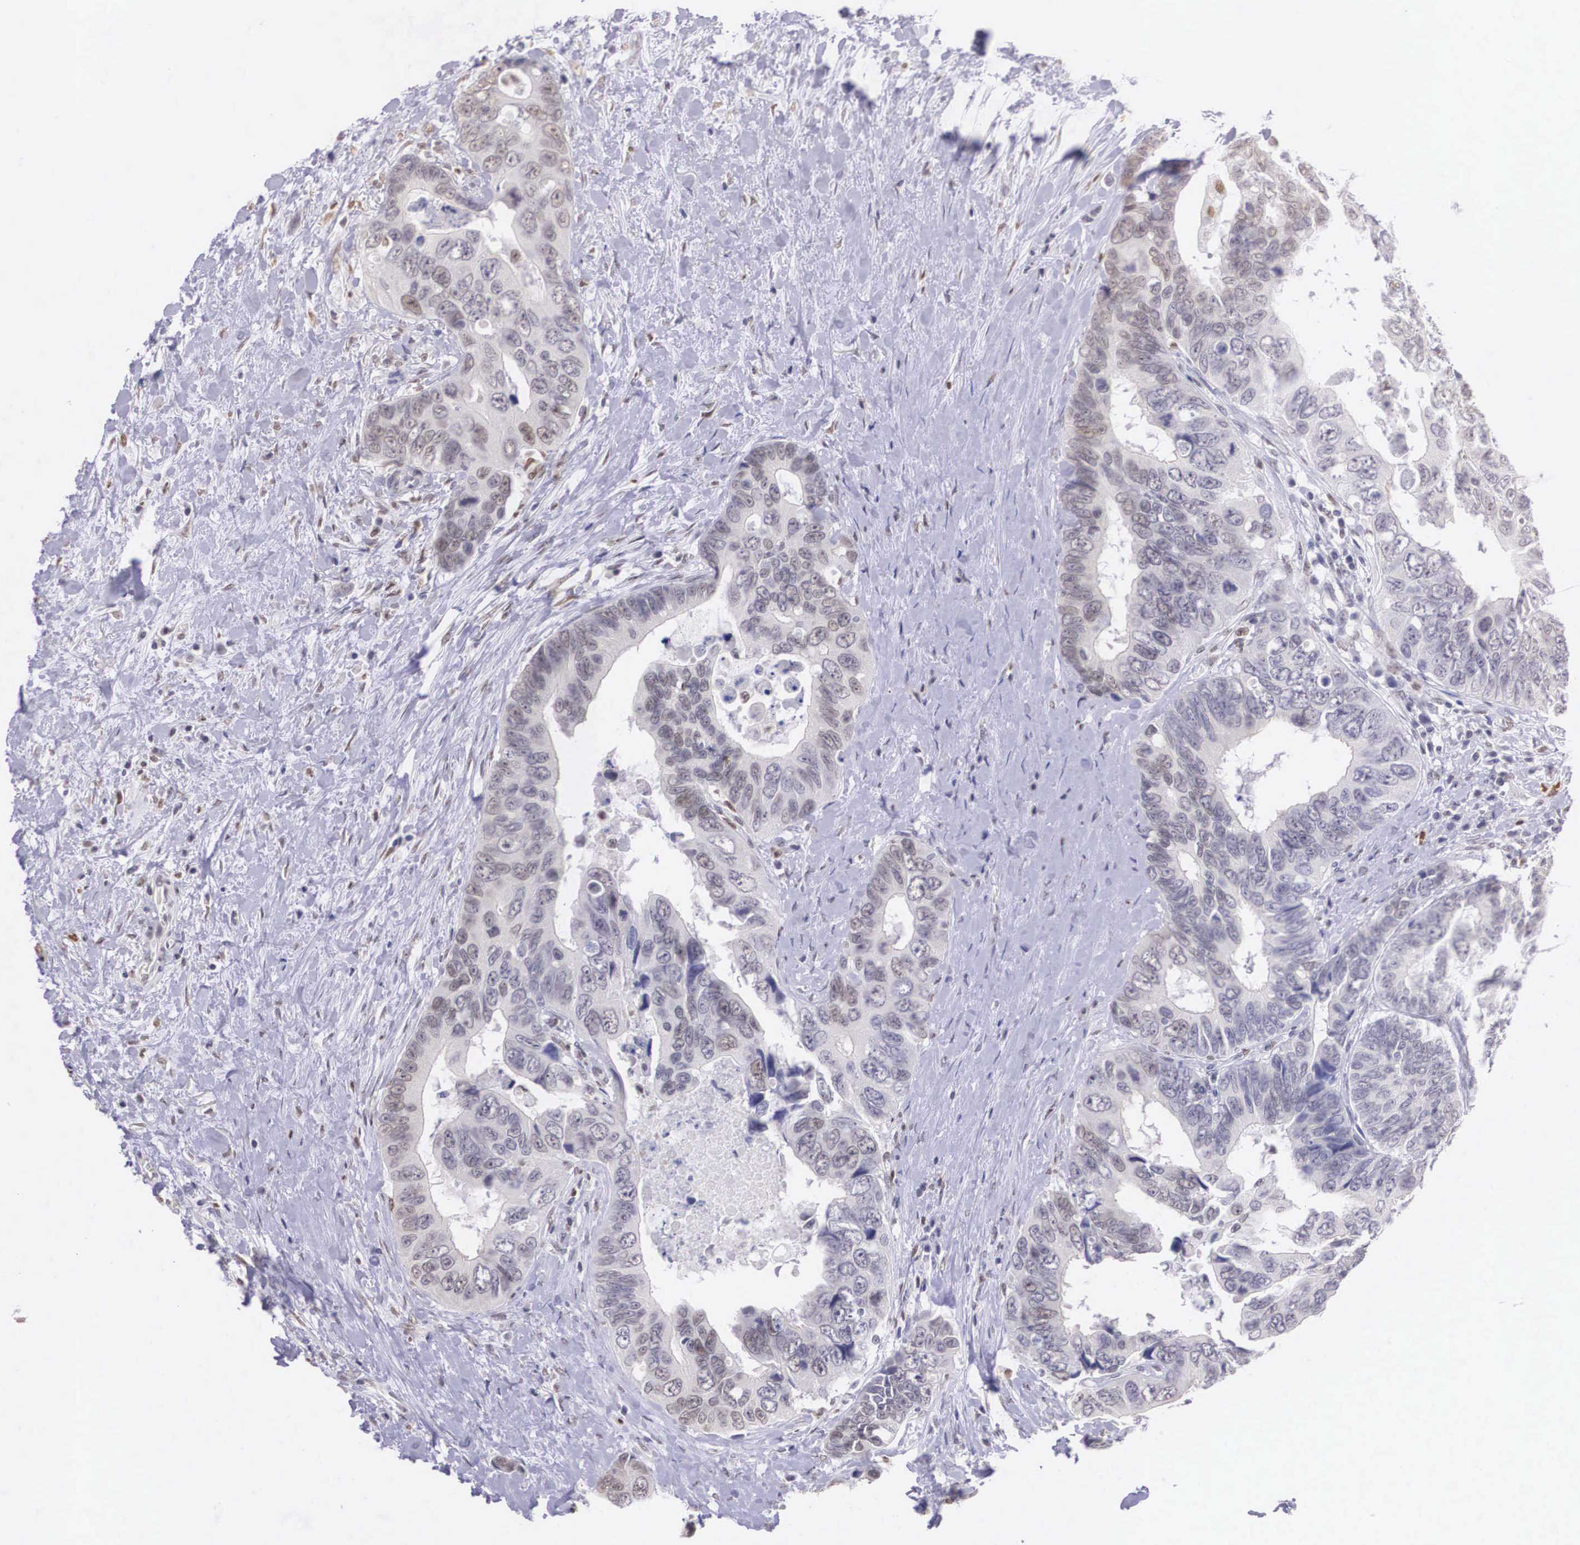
{"staining": {"intensity": "weak", "quantity": "25%-75%", "location": "nuclear"}, "tissue": "colorectal cancer", "cell_type": "Tumor cells", "image_type": "cancer", "snomed": [{"axis": "morphology", "description": "Adenocarcinoma, NOS"}, {"axis": "topography", "description": "Rectum"}], "caption": "Weak nuclear positivity for a protein is appreciated in about 25%-75% of tumor cells of colorectal cancer (adenocarcinoma) using immunohistochemistry.", "gene": "ETV6", "patient": {"sex": "female", "age": 67}}